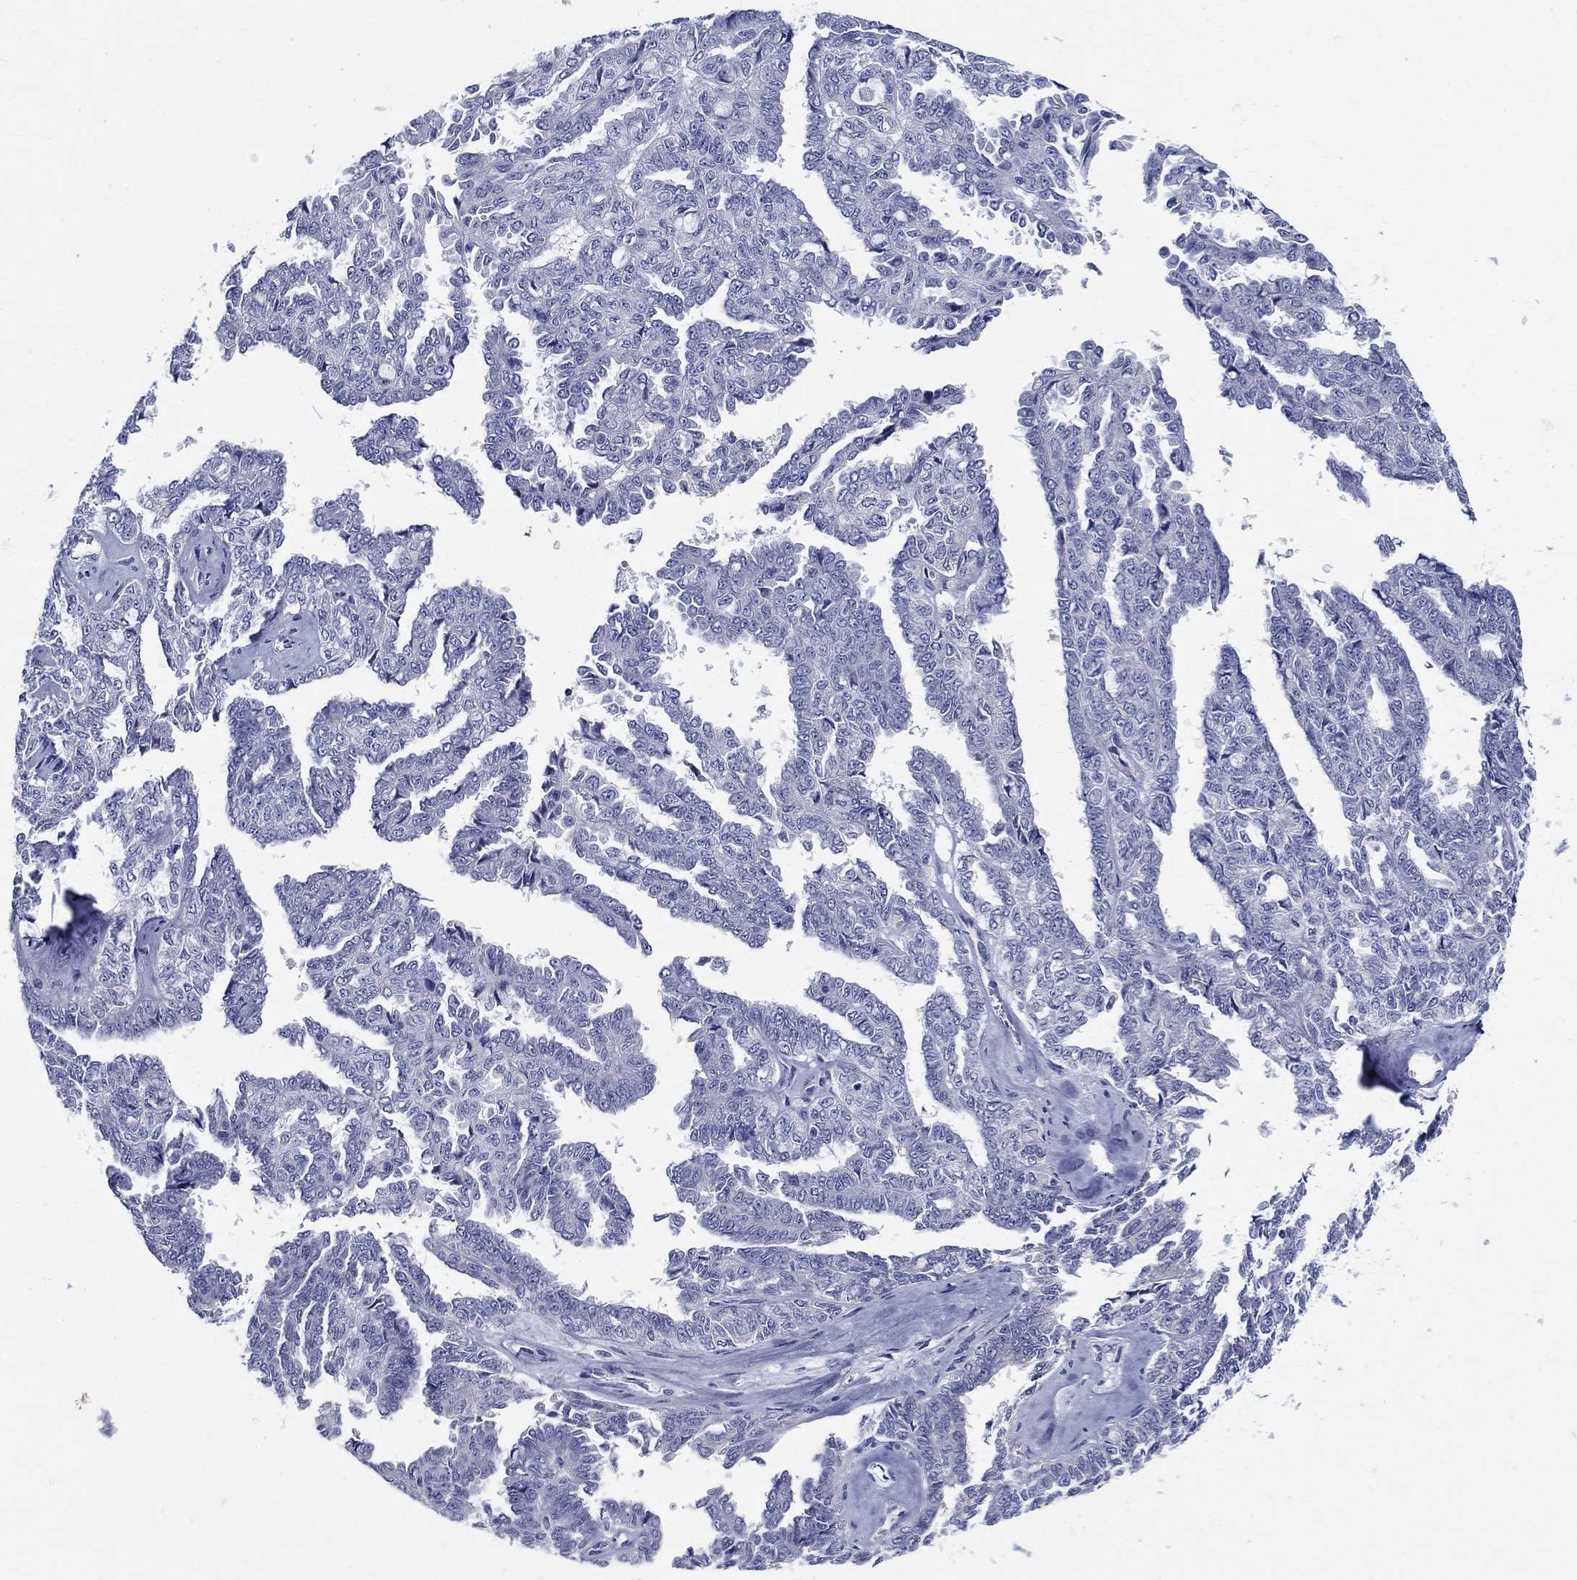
{"staining": {"intensity": "negative", "quantity": "none", "location": "none"}, "tissue": "ovarian cancer", "cell_type": "Tumor cells", "image_type": "cancer", "snomed": [{"axis": "morphology", "description": "Cystadenocarcinoma, serous, NOS"}, {"axis": "topography", "description": "Ovary"}], "caption": "The immunohistochemistry (IHC) photomicrograph has no significant expression in tumor cells of ovarian serous cystadenocarcinoma tissue.", "gene": "CRYGD", "patient": {"sex": "female", "age": 71}}